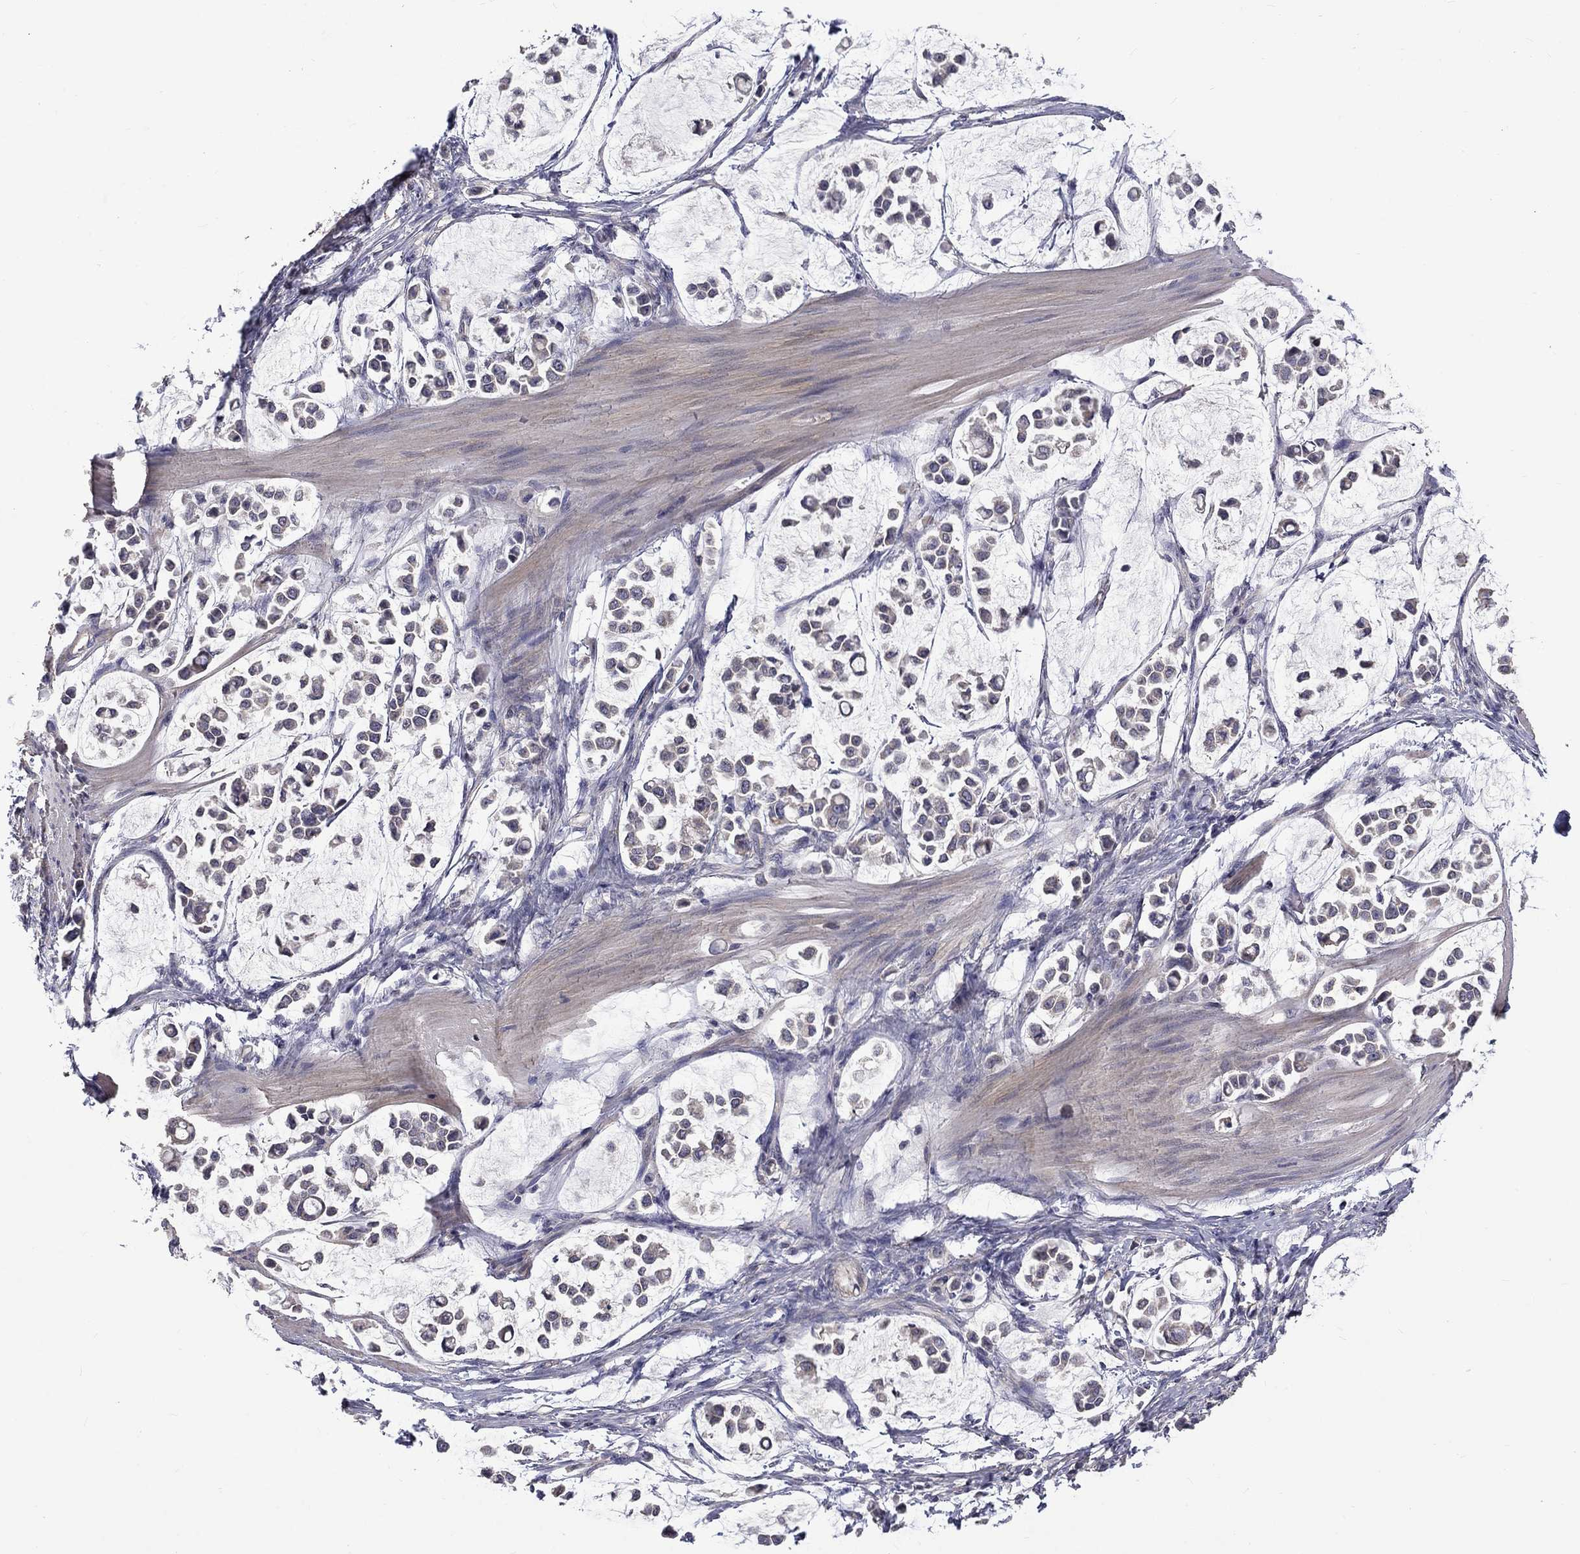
{"staining": {"intensity": "negative", "quantity": "none", "location": "none"}, "tissue": "stomach cancer", "cell_type": "Tumor cells", "image_type": "cancer", "snomed": [{"axis": "morphology", "description": "Adenocarcinoma, NOS"}, {"axis": "topography", "description": "Stomach"}], "caption": "The photomicrograph exhibits no significant expression in tumor cells of stomach cancer.", "gene": "SLC39A14", "patient": {"sex": "male", "age": 82}}